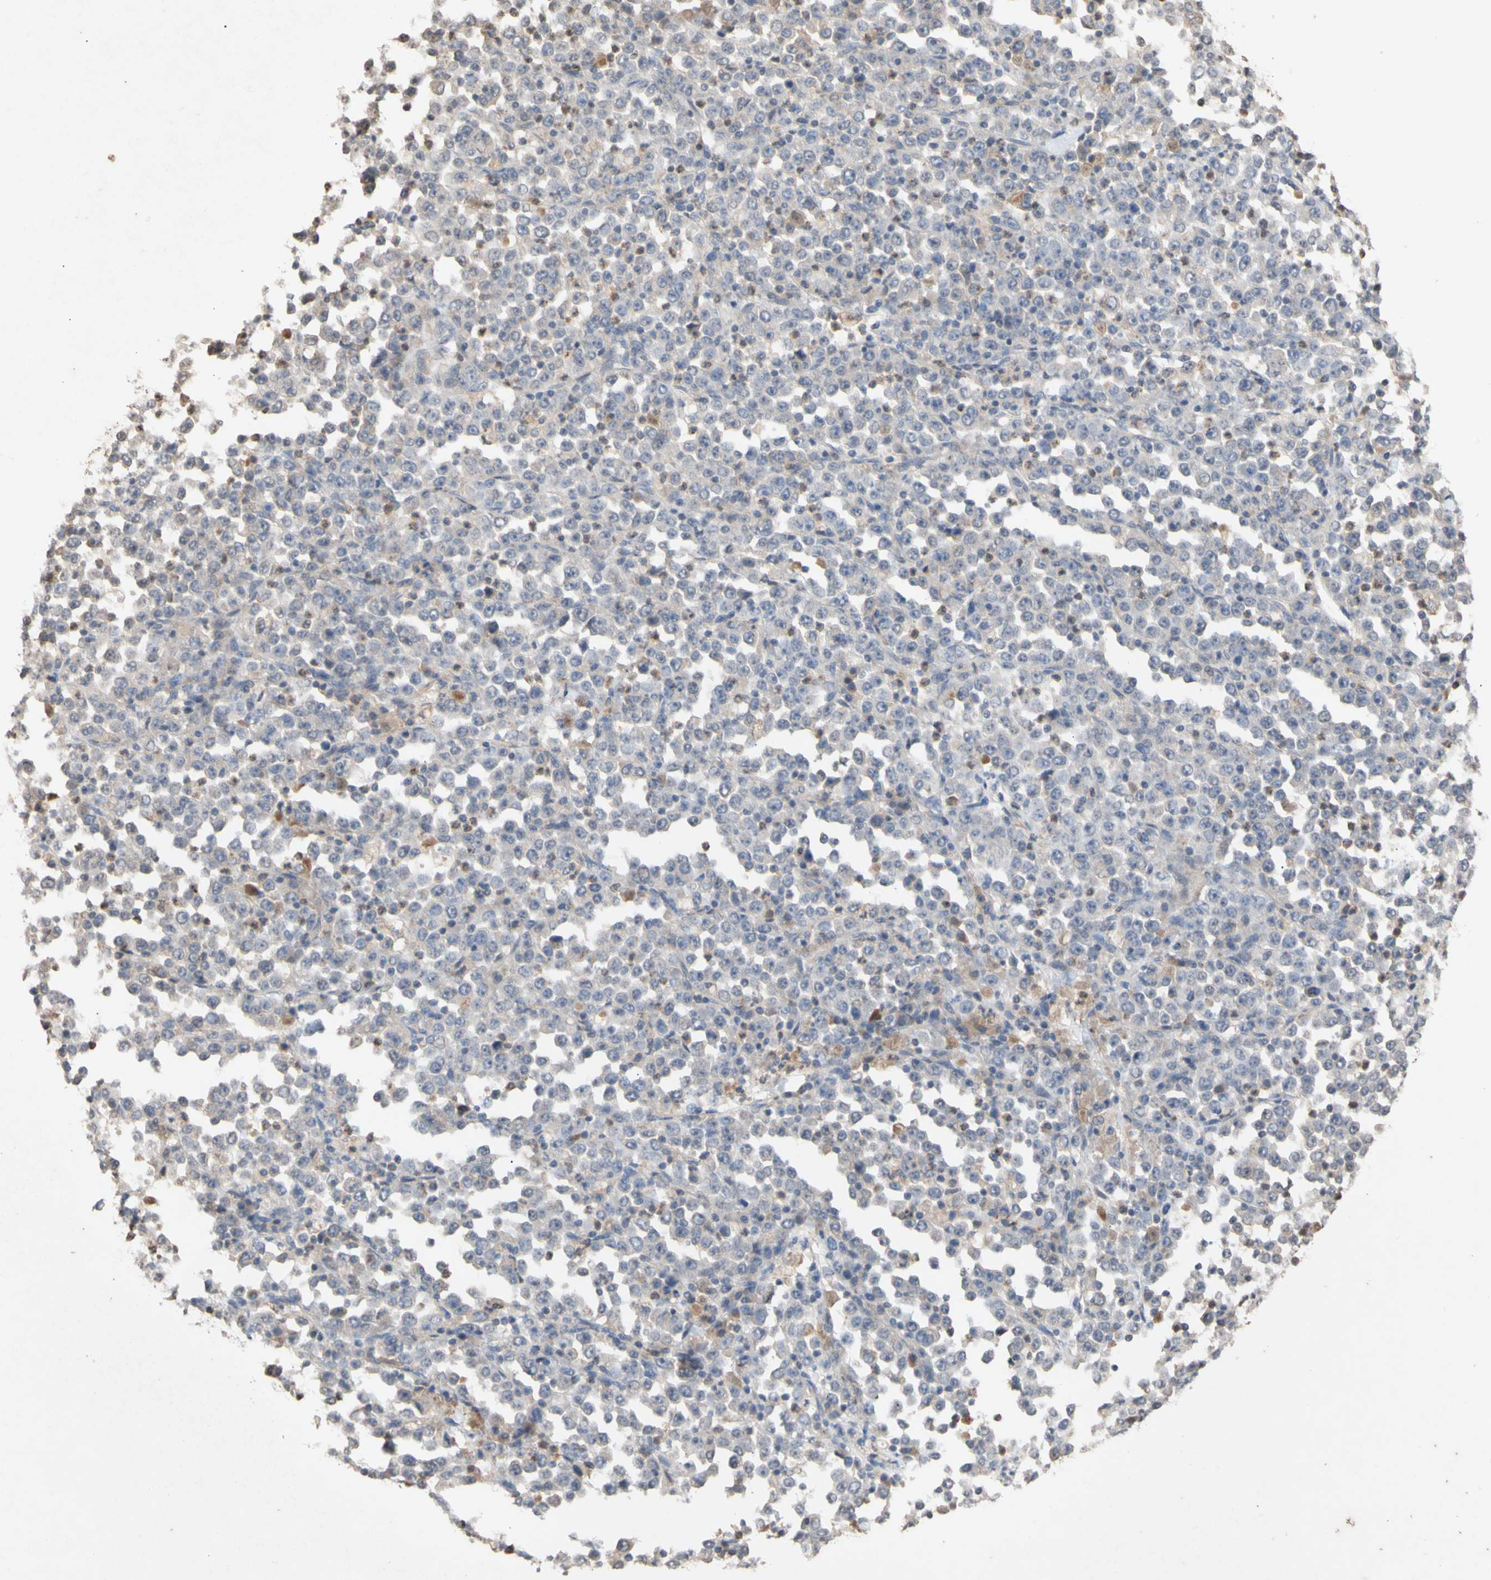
{"staining": {"intensity": "weak", "quantity": "<25%", "location": "cytoplasmic/membranous"}, "tissue": "stomach cancer", "cell_type": "Tumor cells", "image_type": "cancer", "snomed": [{"axis": "morphology", "description": "Normal tissue, NOS"}, {"axis": "morphology", "description": "Adenocarcinoma, NOS"}, {"axis": "topography", "description": "Stomach, upper"}, {"axis": "topography", "description": "Stomach"}], "caption": "Stomach cancer (adenocarcinoma) was stained to show a protein in brown. There is no significant expression in tumor cells.", "gene": "NECTIN3", "patient": {"sex": "male", "age": 59}}